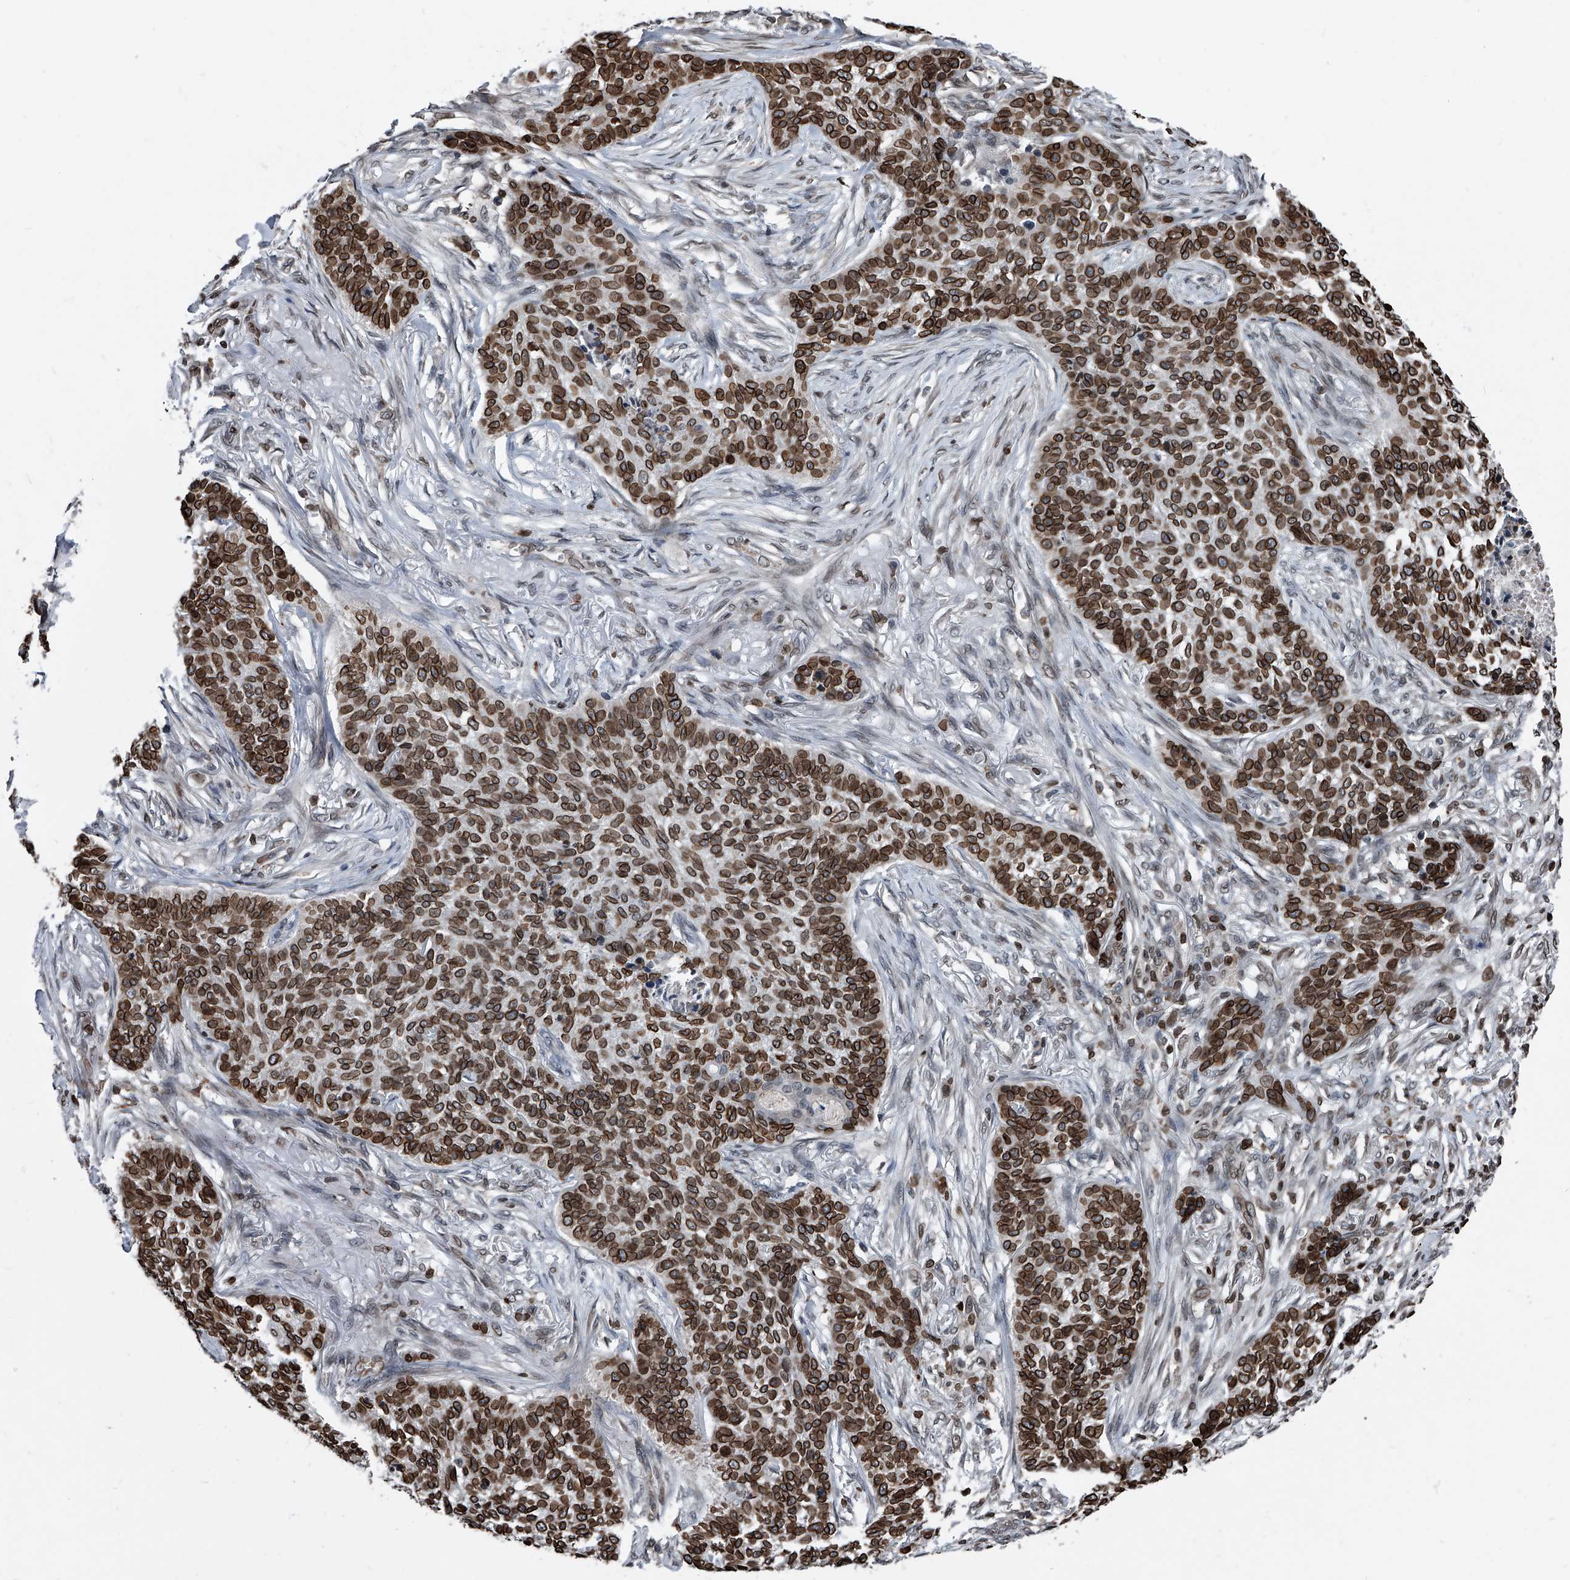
{"staining": {"intensity": "strong", "quantity": ">75%", "location": "cytoplasmic/membranous,nuclear"}, "tissue": "skin cancer", "cell_type": "Tumor cells", "image_type": "cancer", "snomed": [{"axis": "morphology", "description": "Basal cell carcinoma"}, {"axis": "topography", "description": "Skin"}], "caption": "Tumor cells exhibit strong cytoplasmic/membranous and nuclear positivity in approximately >75% of cells in basal cell carcinoma (skin).", "gene": "PHF20", "patient": {"sex": "male", "age": 85}}